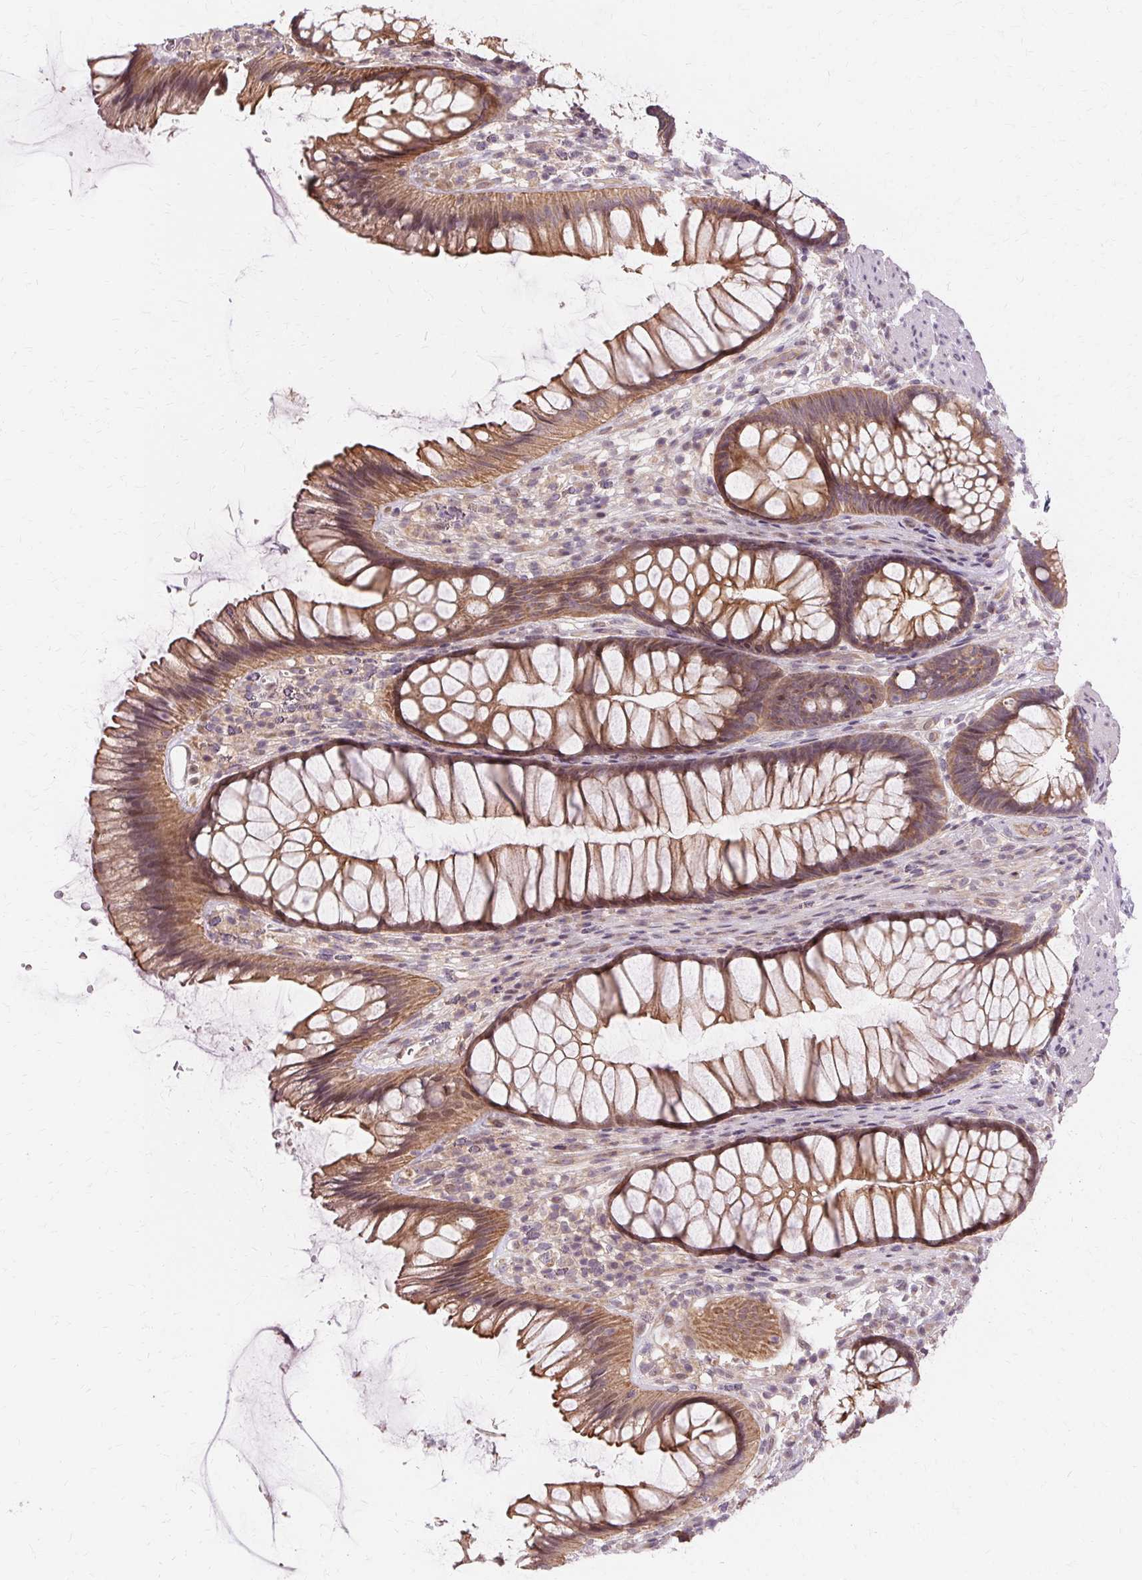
{"staining": {"intensity": "moderate", "quantity": ">75%", "location": "cytoplasmic/membranous"}, "tissue": "rectum", "cell_type": "Glandular cells", "image_type": "normal", "snomed": [{"axis": "morphology", "description": "Normal tissue, NOS"}, {"axis": "topography", "description": "Rectum"}], "caption": "Normal rectum reveals moderate cytoplasmic/membranous positivity in about >75% of glandular cells, visualized by immunohistochemistry.", "gene": "USP8", "patient": {"sex": "male", "age": 53}}